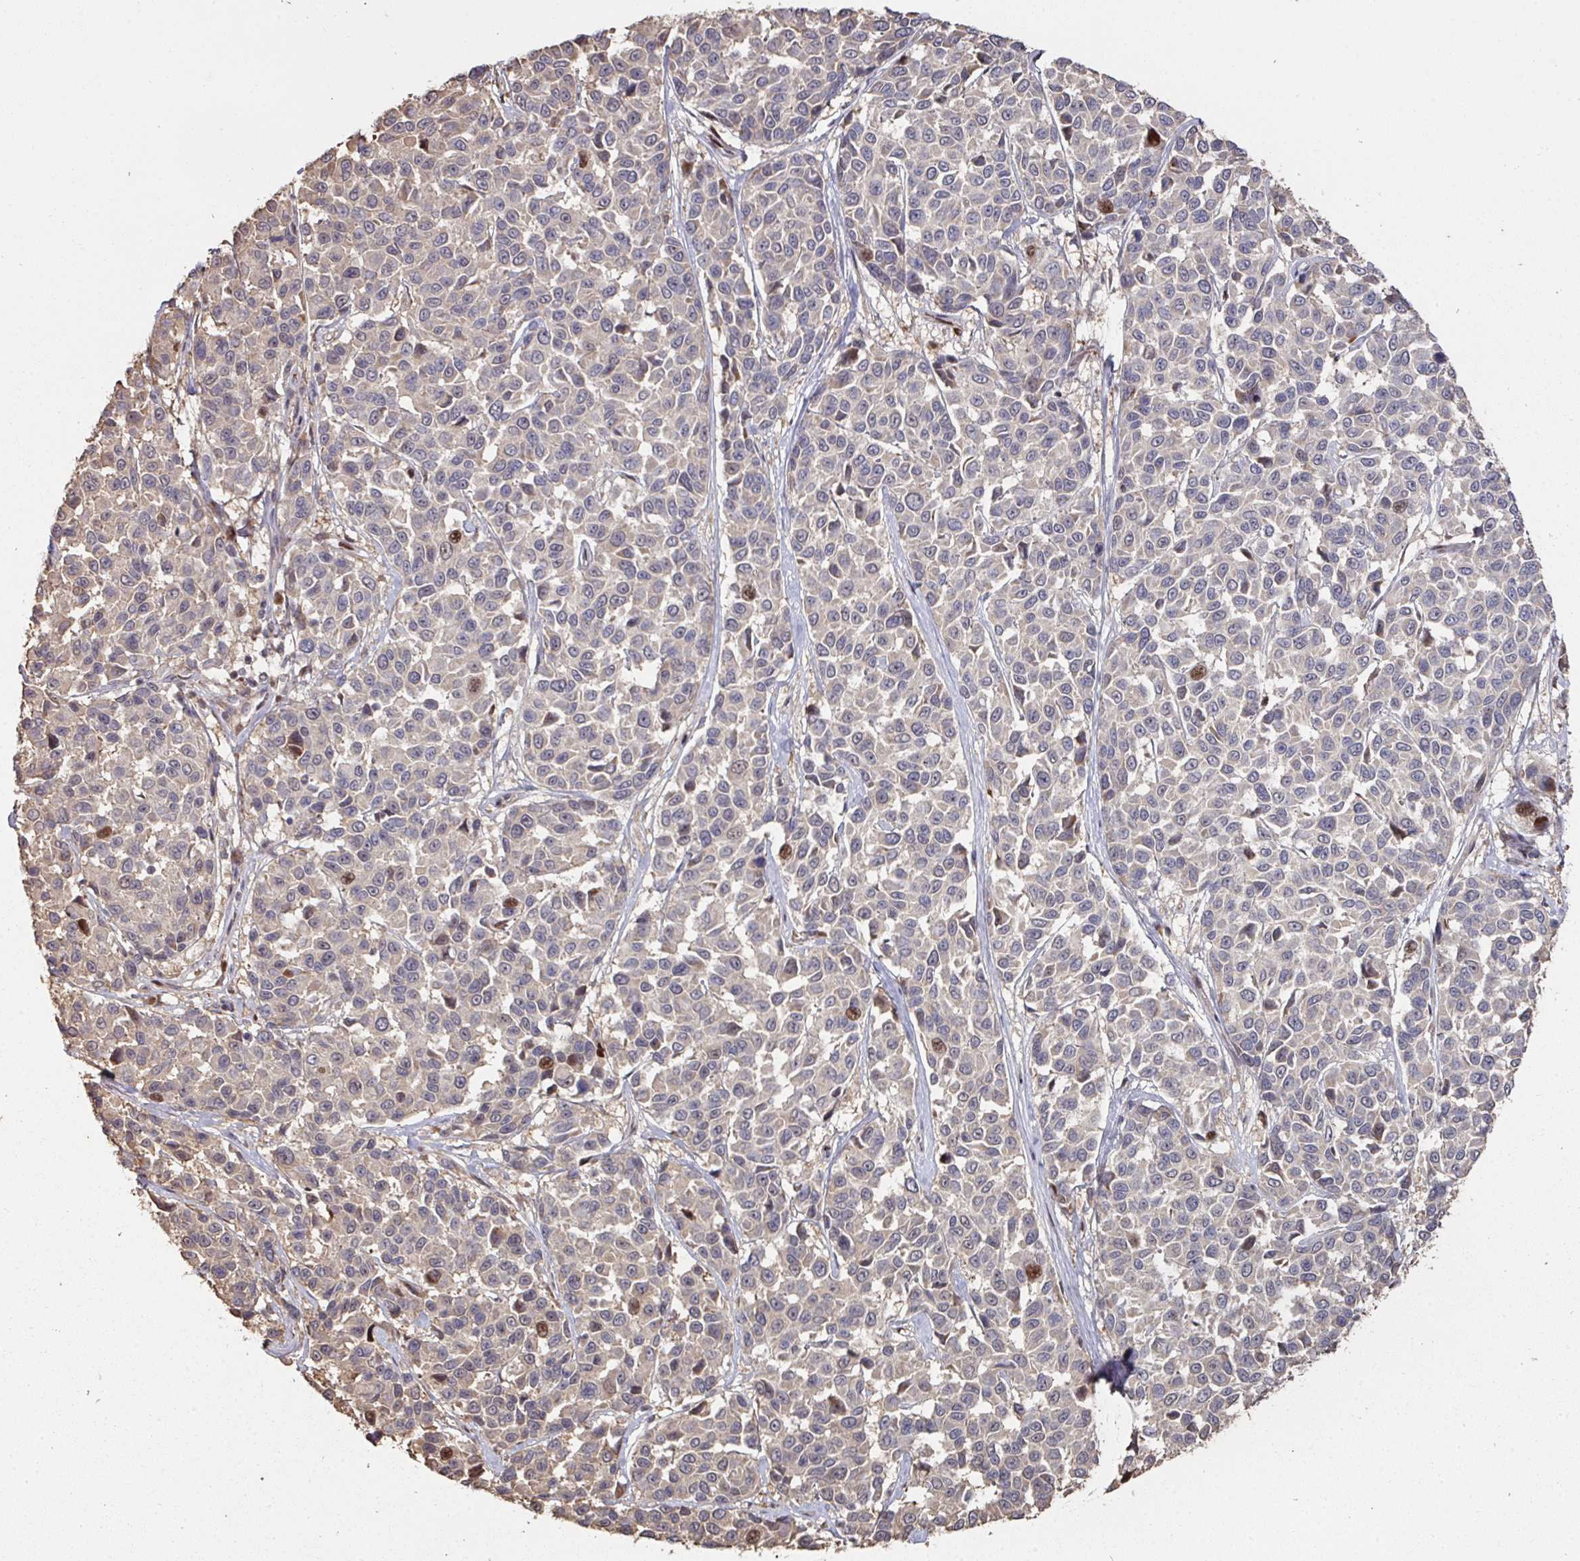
{"staining": {"intensity": "moderate", "quantity": "<25%", "location": "nuclear"}, "tissue": "melanoma", "cell_type": "Tumor cells", "image_type": "cancer", "snomed": [{"axis": "morphology", "description": "Malignant melanoma, NOS"}, {"axis": "topography", "description": "Skin"}], "caption": "IHC staining of melanoma, which exhibits low levels of moderate nuclear expression in approximately <25% of tumor cells indicating moderate nuclear protein expression. The staining was performed using DAB (brown) for protein detection and nuclei were counterstained in hematoxylin (blue).", "gene": "CA7", "patient": {"sex": "female", "age": 66}}